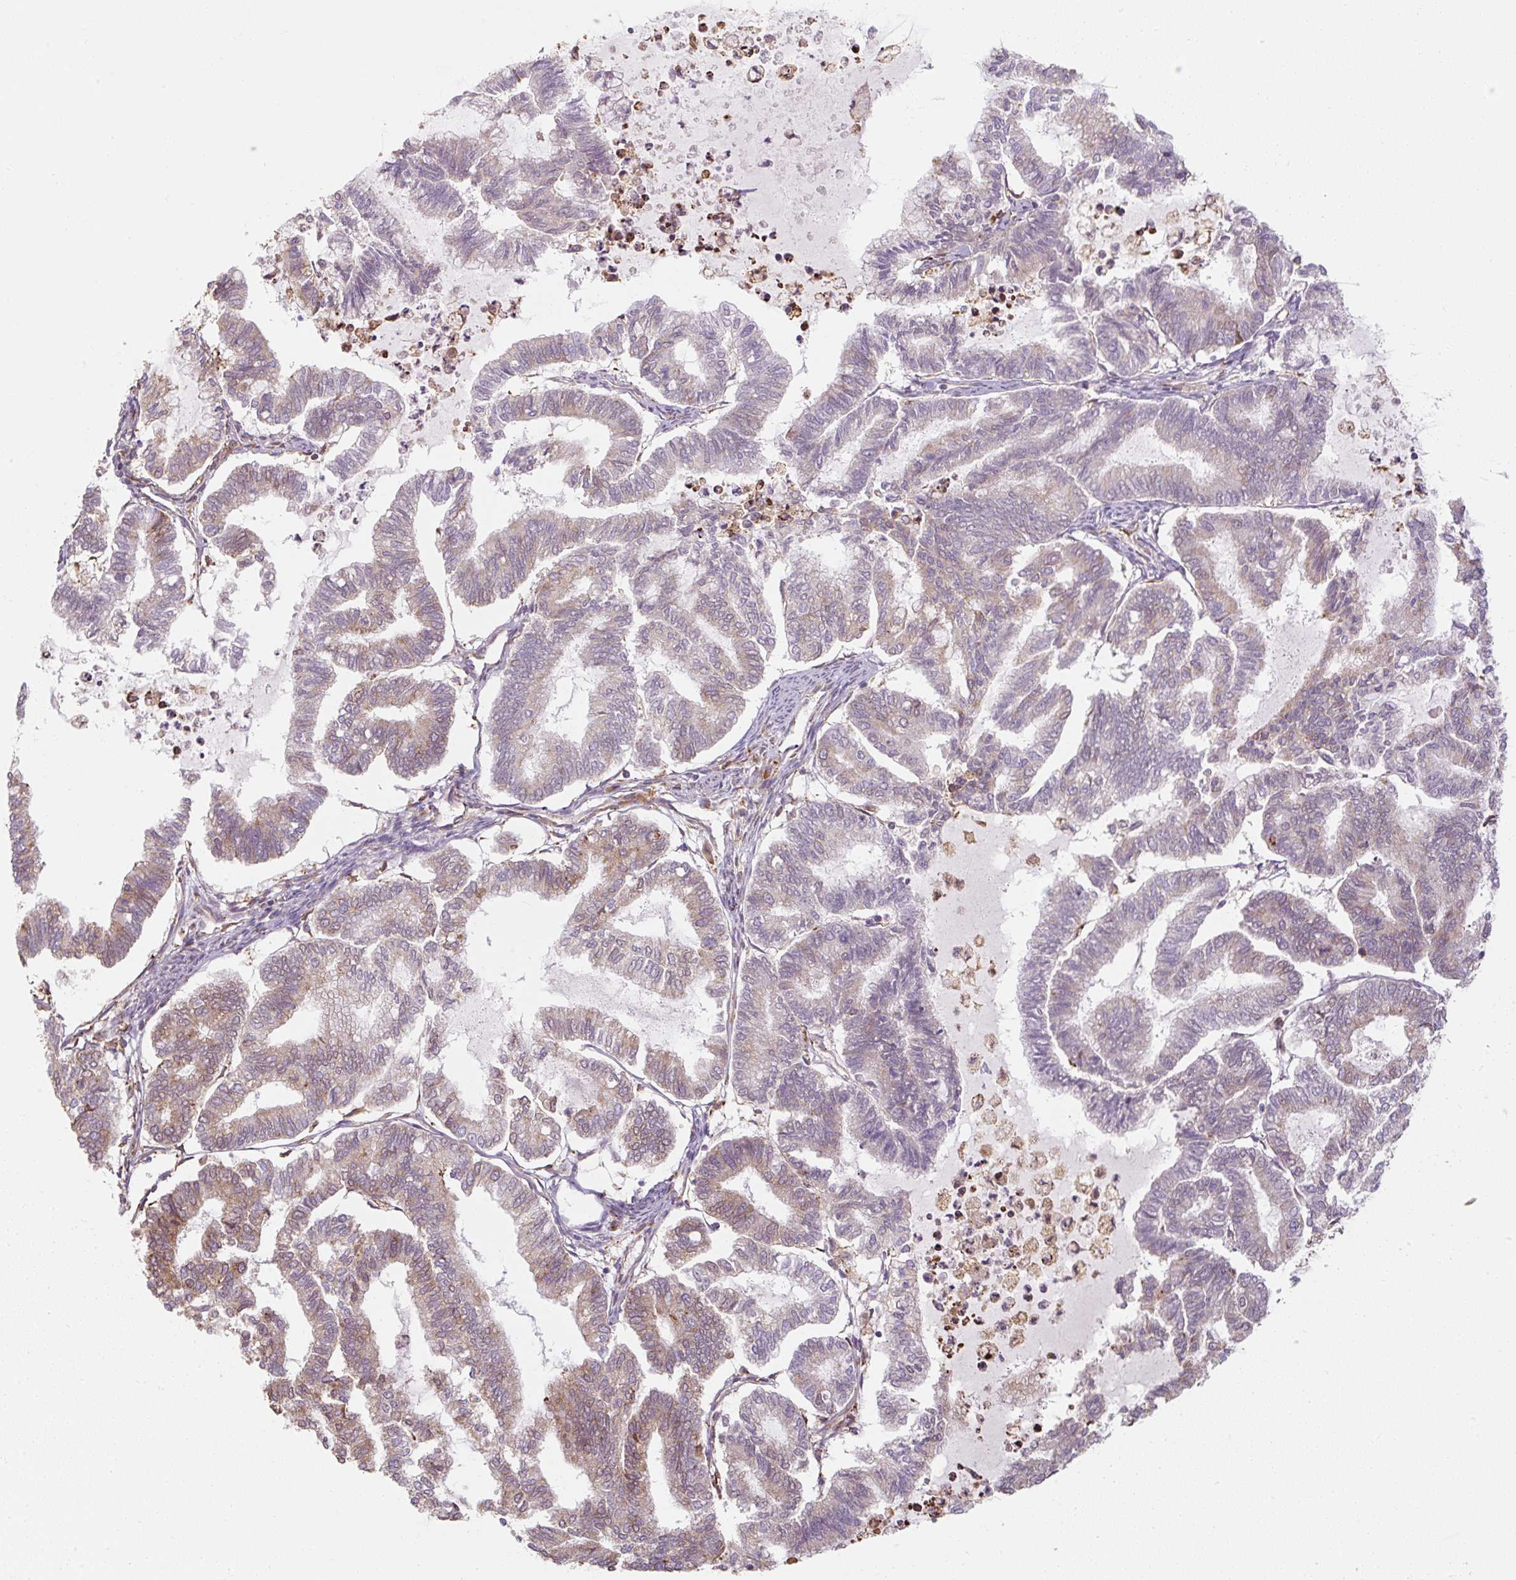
{"staining": {"intensity": "moderate", "quantity": "<25%", "location": "cytoplasmic/membranous"}, "tissue": "endometrial cancer", "cell_type": "Tumor cells", "image_type": "cancer", "snomed": [{"axis": "morphology", "description": "Adenocarcinoma, NOS"}, {"axis": "topography", "description": "Endometrium"}], "caption": "Endometrial cancer stained with a protein marker demonstrates moderate staining in tumor cells.", "gene": "PRKCSH", "patient": {"sex": "female", "age": 79}}